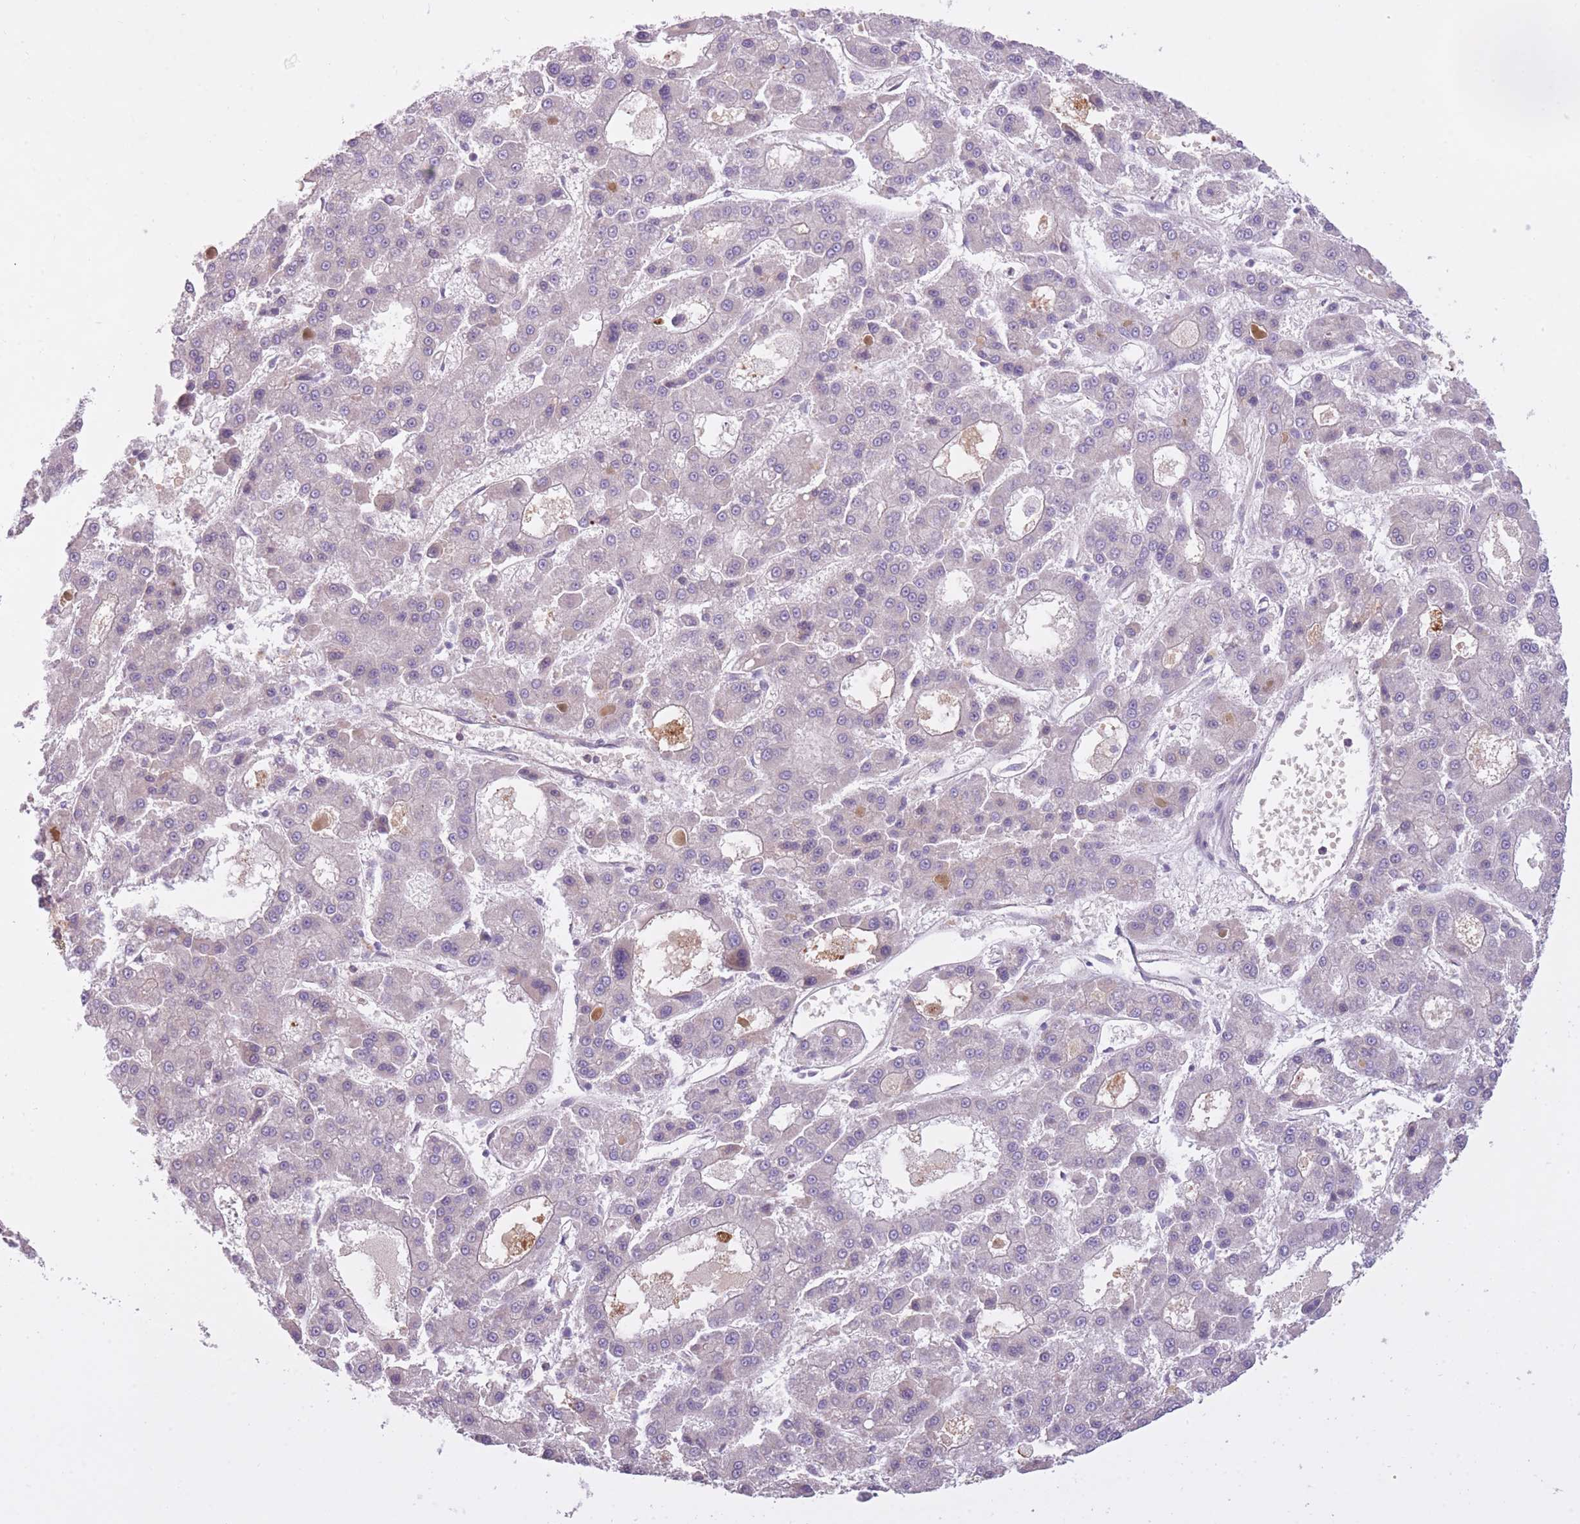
{"staining": {"intensity": "negative", "quantity": "none", "location": "none"}, "tissue": "liver cancer", "cell_type": "Tumor cells", "image_type": "cancer", "snomed": [{"axis": "morphology", "description": "Carcinoma, Hepatocellular, NOS"}, {"axis": "topography", "description": "Liver"}], "caption": "The photomicrograph demonstrates no significant expression in tumor cells of hepatocellular carcinoma (liver).", "gene": "REV1", "patient": {"sex": "male", "age": 70}}